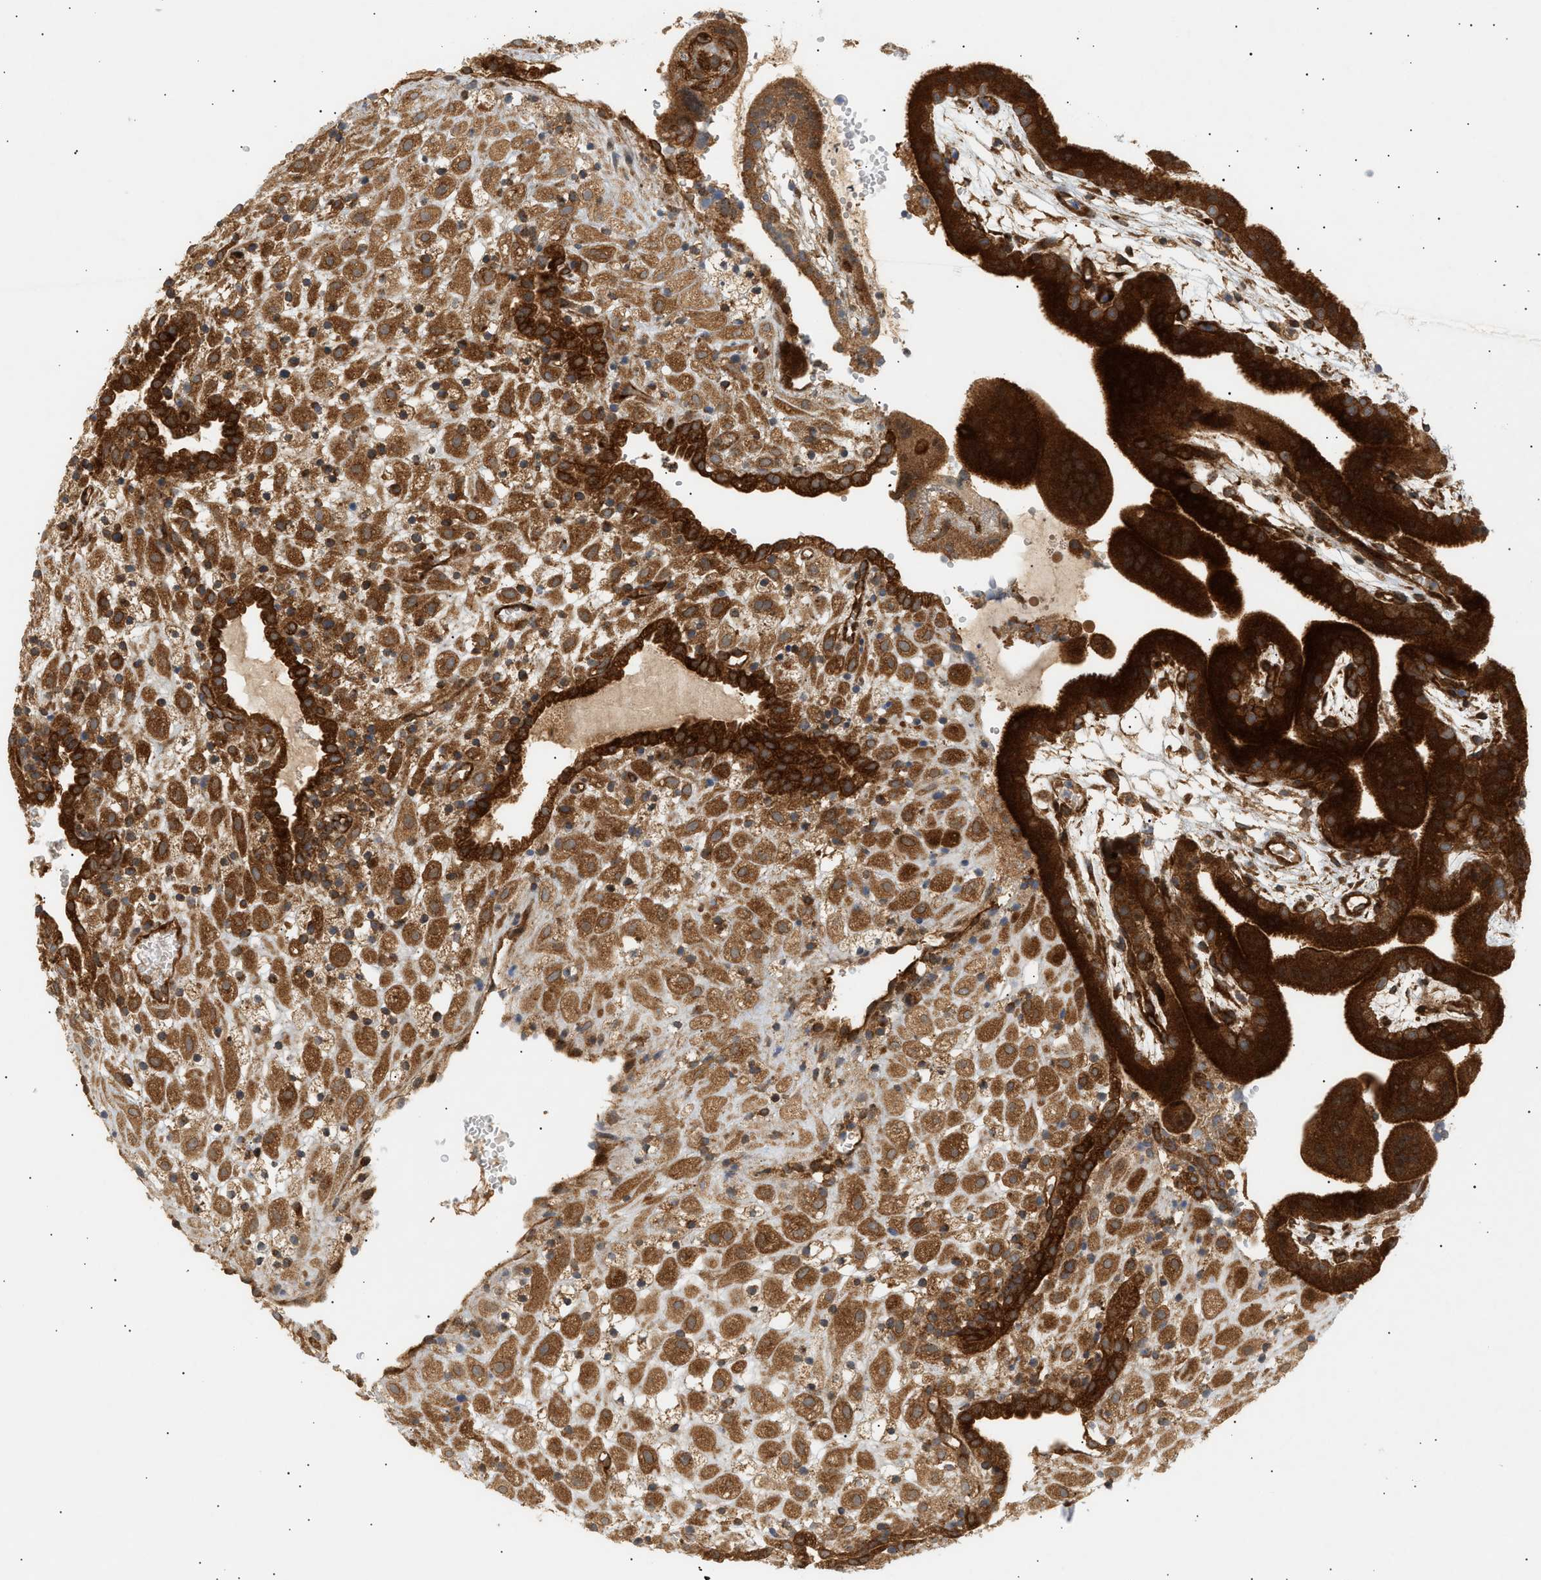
{"staining": {"intensity": "moderate", "quantity": ">75%", "location": "cytoplasmic/membranous"}, "tissue": "placenta", "cell_type": "Decidual cells", "image_type": "normal", "snomed": [{"axis": "morphology", "description": "Normal tissue, NOS"}, {"axis": "topography", "description": "Placenta"}], "caption": "Protein analysis of unremarkable placenta reveals moderate cytoplasmic/membranous expression in about >75% of decidual cells. Nuclei are stained in blue.", "gene": "SHC1", "patient": {"sex": "female", "age": 18}}